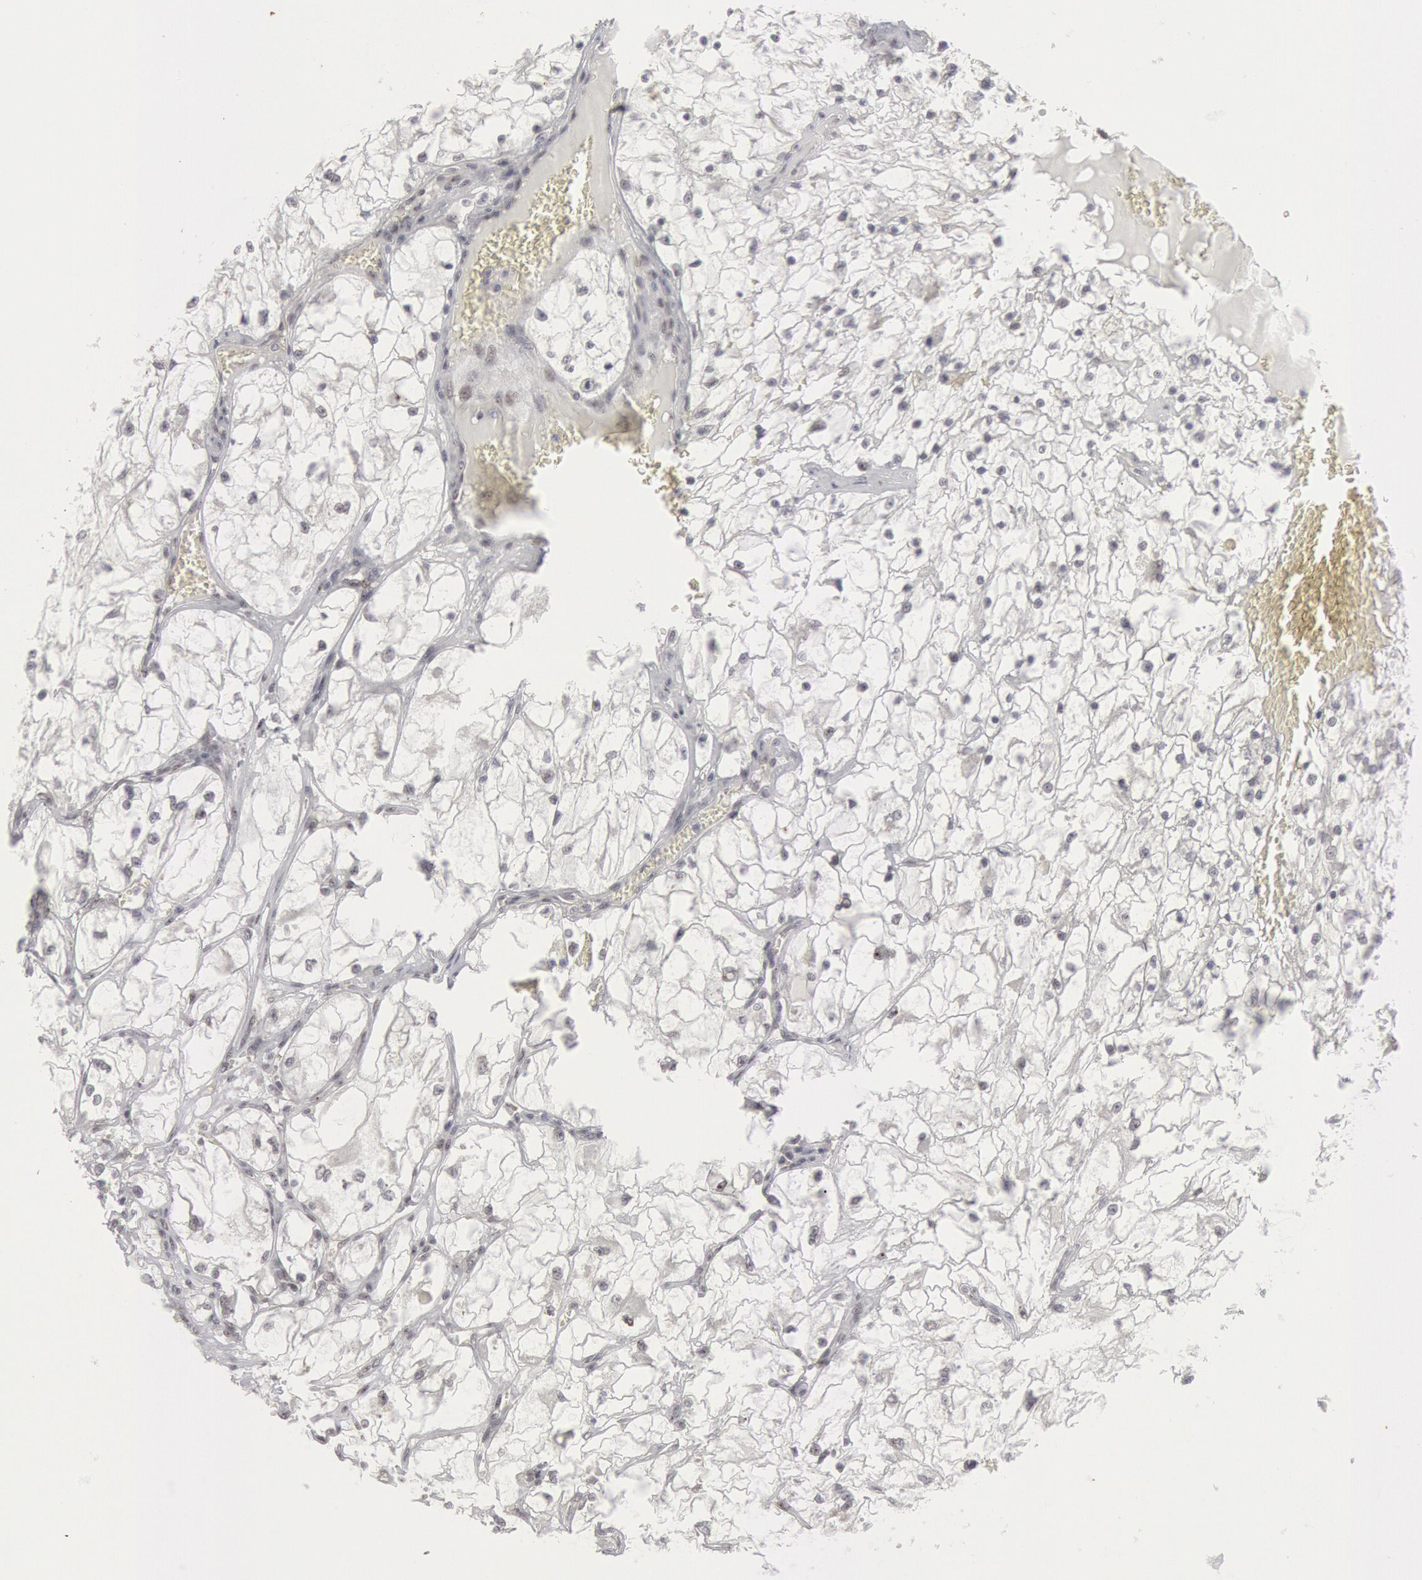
{"staining": {"intensity": "negative", "quantity": "none", "location": "none"}, "tissue": "renal cancer", "cell_type": "Tumor cells", "image_type": "cancer", "snomed": [{"axis": "morphology", "description": "Adenocarcinoma, NOS"}, {"axis": "topography", "description": "Kidney"}], "caption": "Tumor cells are negative for protein expression in human renal cancer (adenocarcinoma). (Brightfield microscopy of DAB immunohistochemistry at high magnification).", "gene": "FOXO1", "patient": {"sex": "male", "age": 61}}